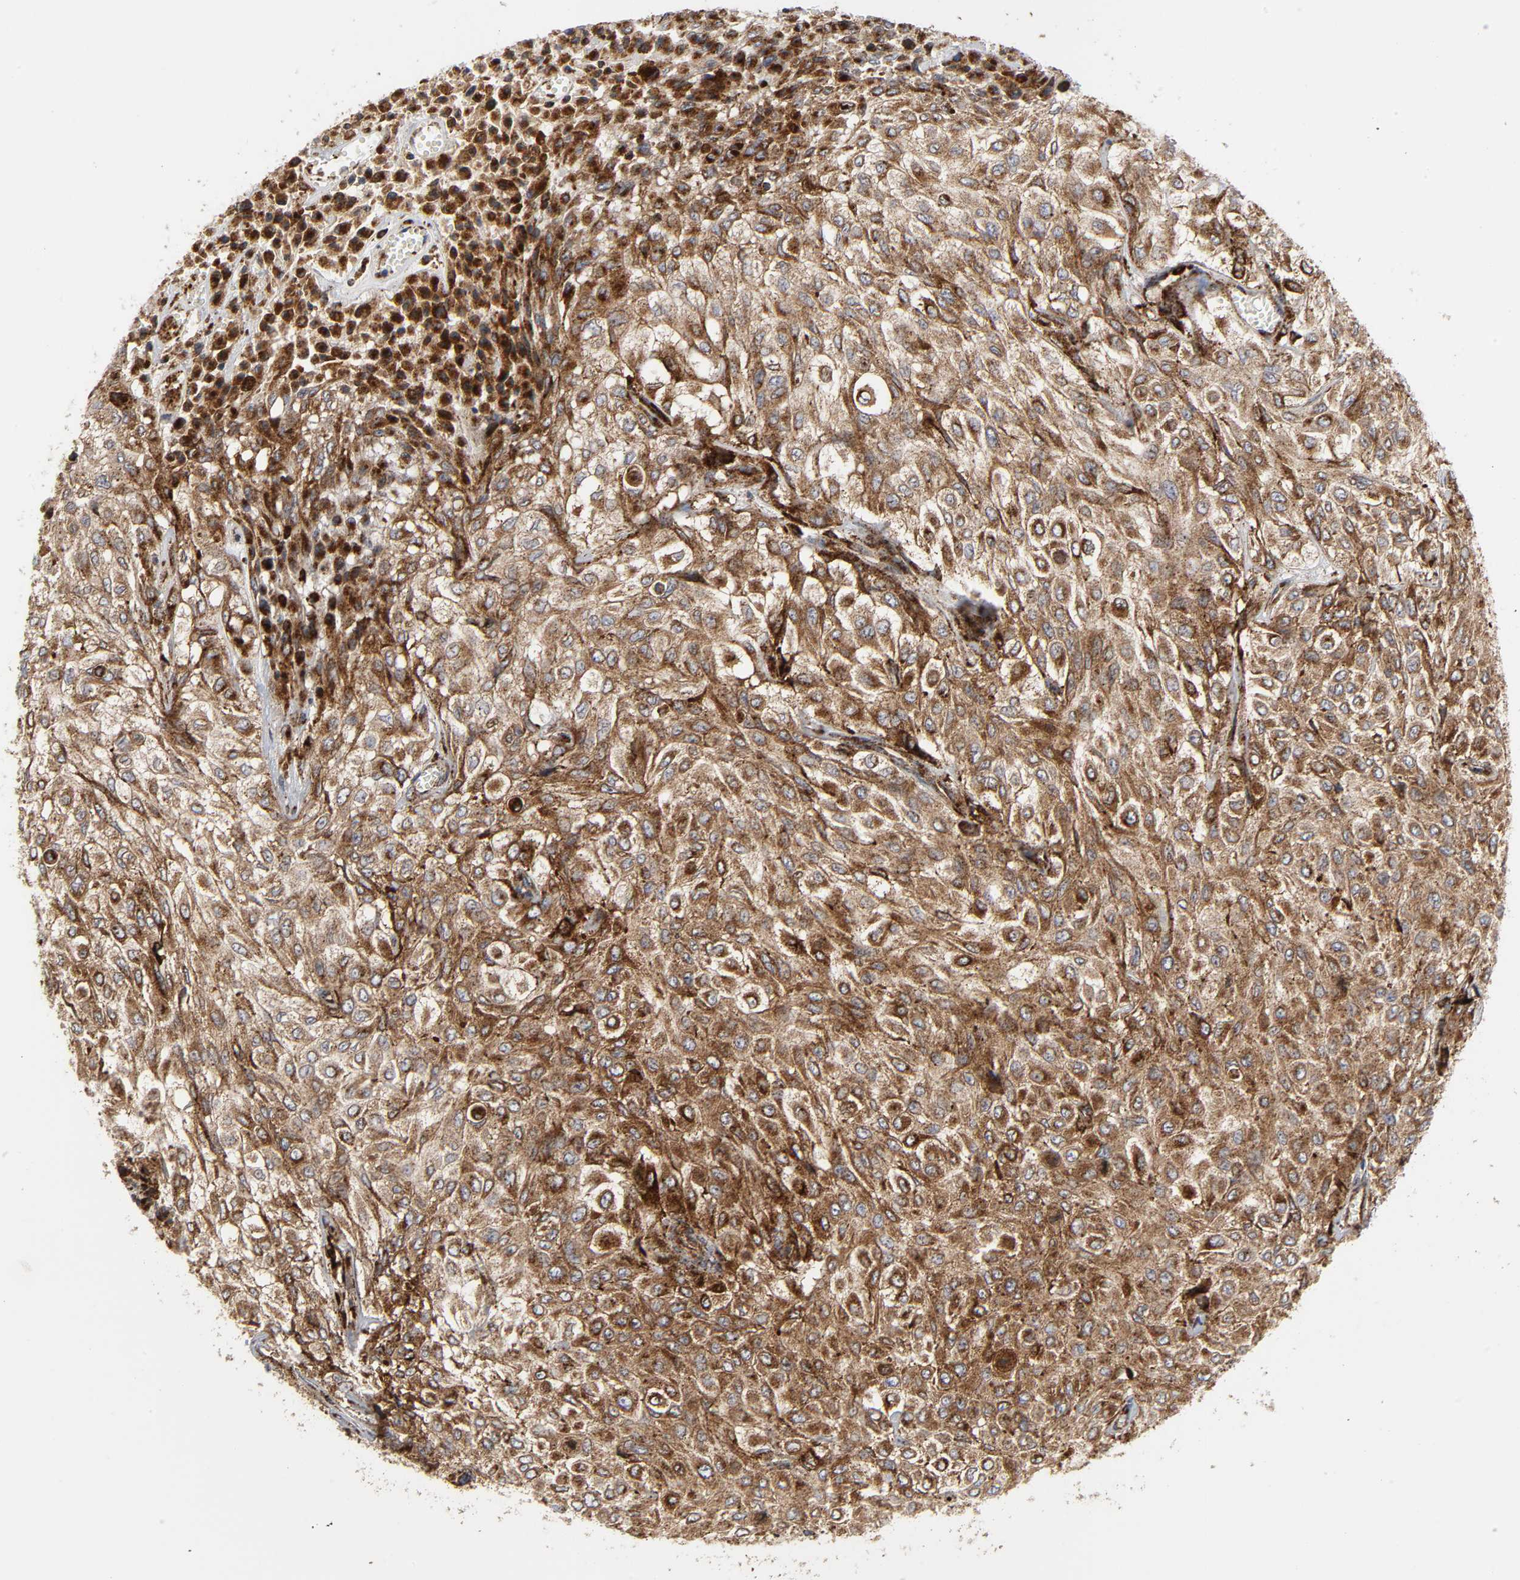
{"staining": {"intensity": "strong", "quantity": ">75%", "location": "cytoplasmic/membranous"}, "tissue": "urothelial cancer", "cell_type": "Tumor cells", "image_type": "cancer", "snomed": [{"axis": "morphology", "description": "Urothelial carcinoma, High grade"}, {"axis": "topography", "description": "Urinary bladder"}], "caption": "A brown stain shows strong cytoplasmic/membranous staining of a protein in urothelial cancer tumor cells.", "gene": "PSAP", "patient": {"sex": "male", "age": 57}}